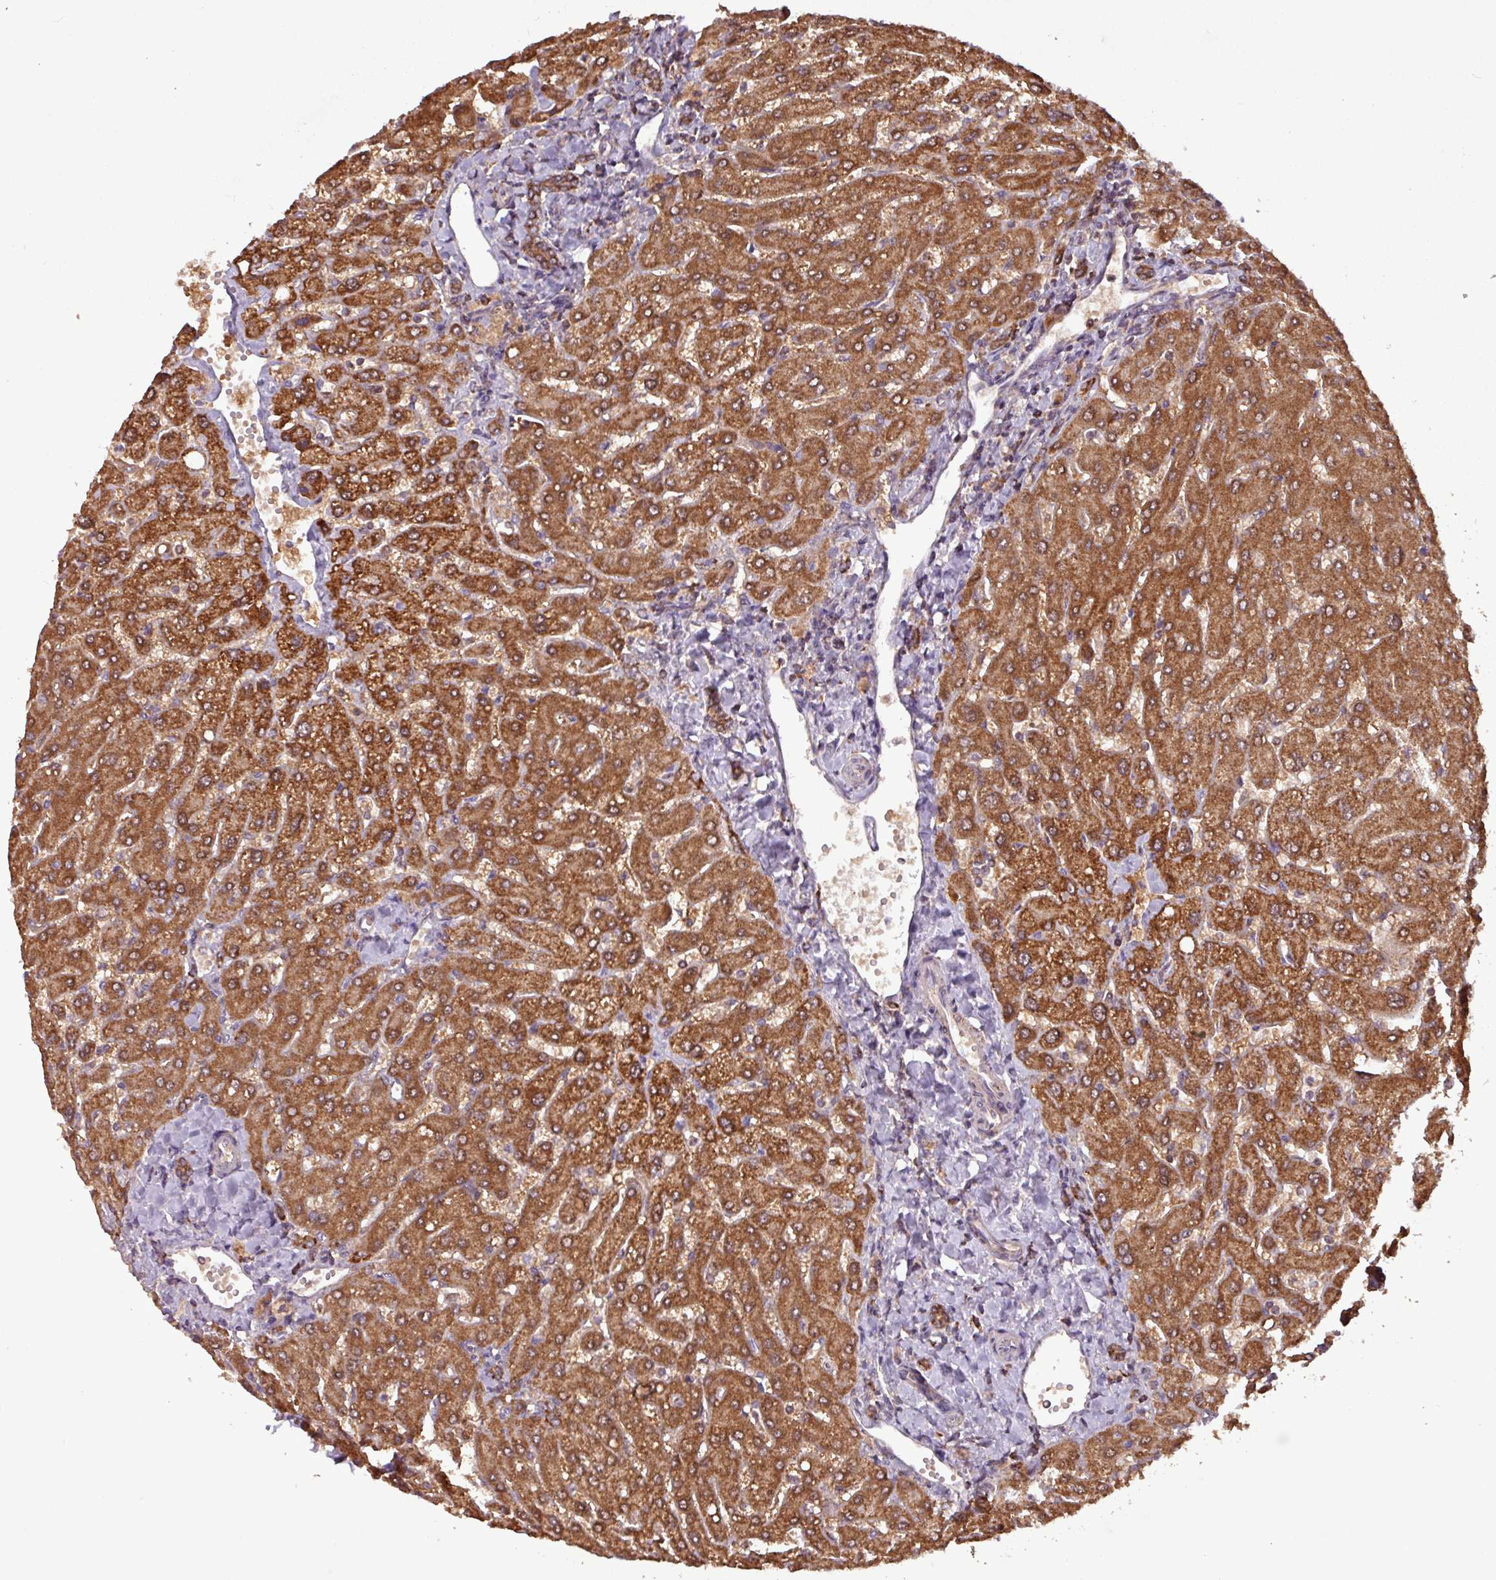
{"staining": {"intensity": "strong", "quantity": ">75%", "location": "cytoplasmic/membranous"}, "tissue": "liver", "cell_type": "Cholangiocytes", "image_type": "normal", "snomed": [{"axis": "morphology", "description": "Normal tissue, NOS"}, {"axis": "topography", "description": "Liver"}], "caption": "High-magnification brightfield microscopy of normal liver stained with DAB (3,3'-diaminobenzidine) (brown) and counterstained with hematoxylin (blue). cholangiocytes exhibit strong cytoplasmic/membranous positivity is identified in about>75% of cells. (DAB (3,3'-diaminobenzidine) IHC, brown staining for protein, blue staining for nuclei).", "gene": "MCTP2", "patient": {"sex": "male", "age": 55}}